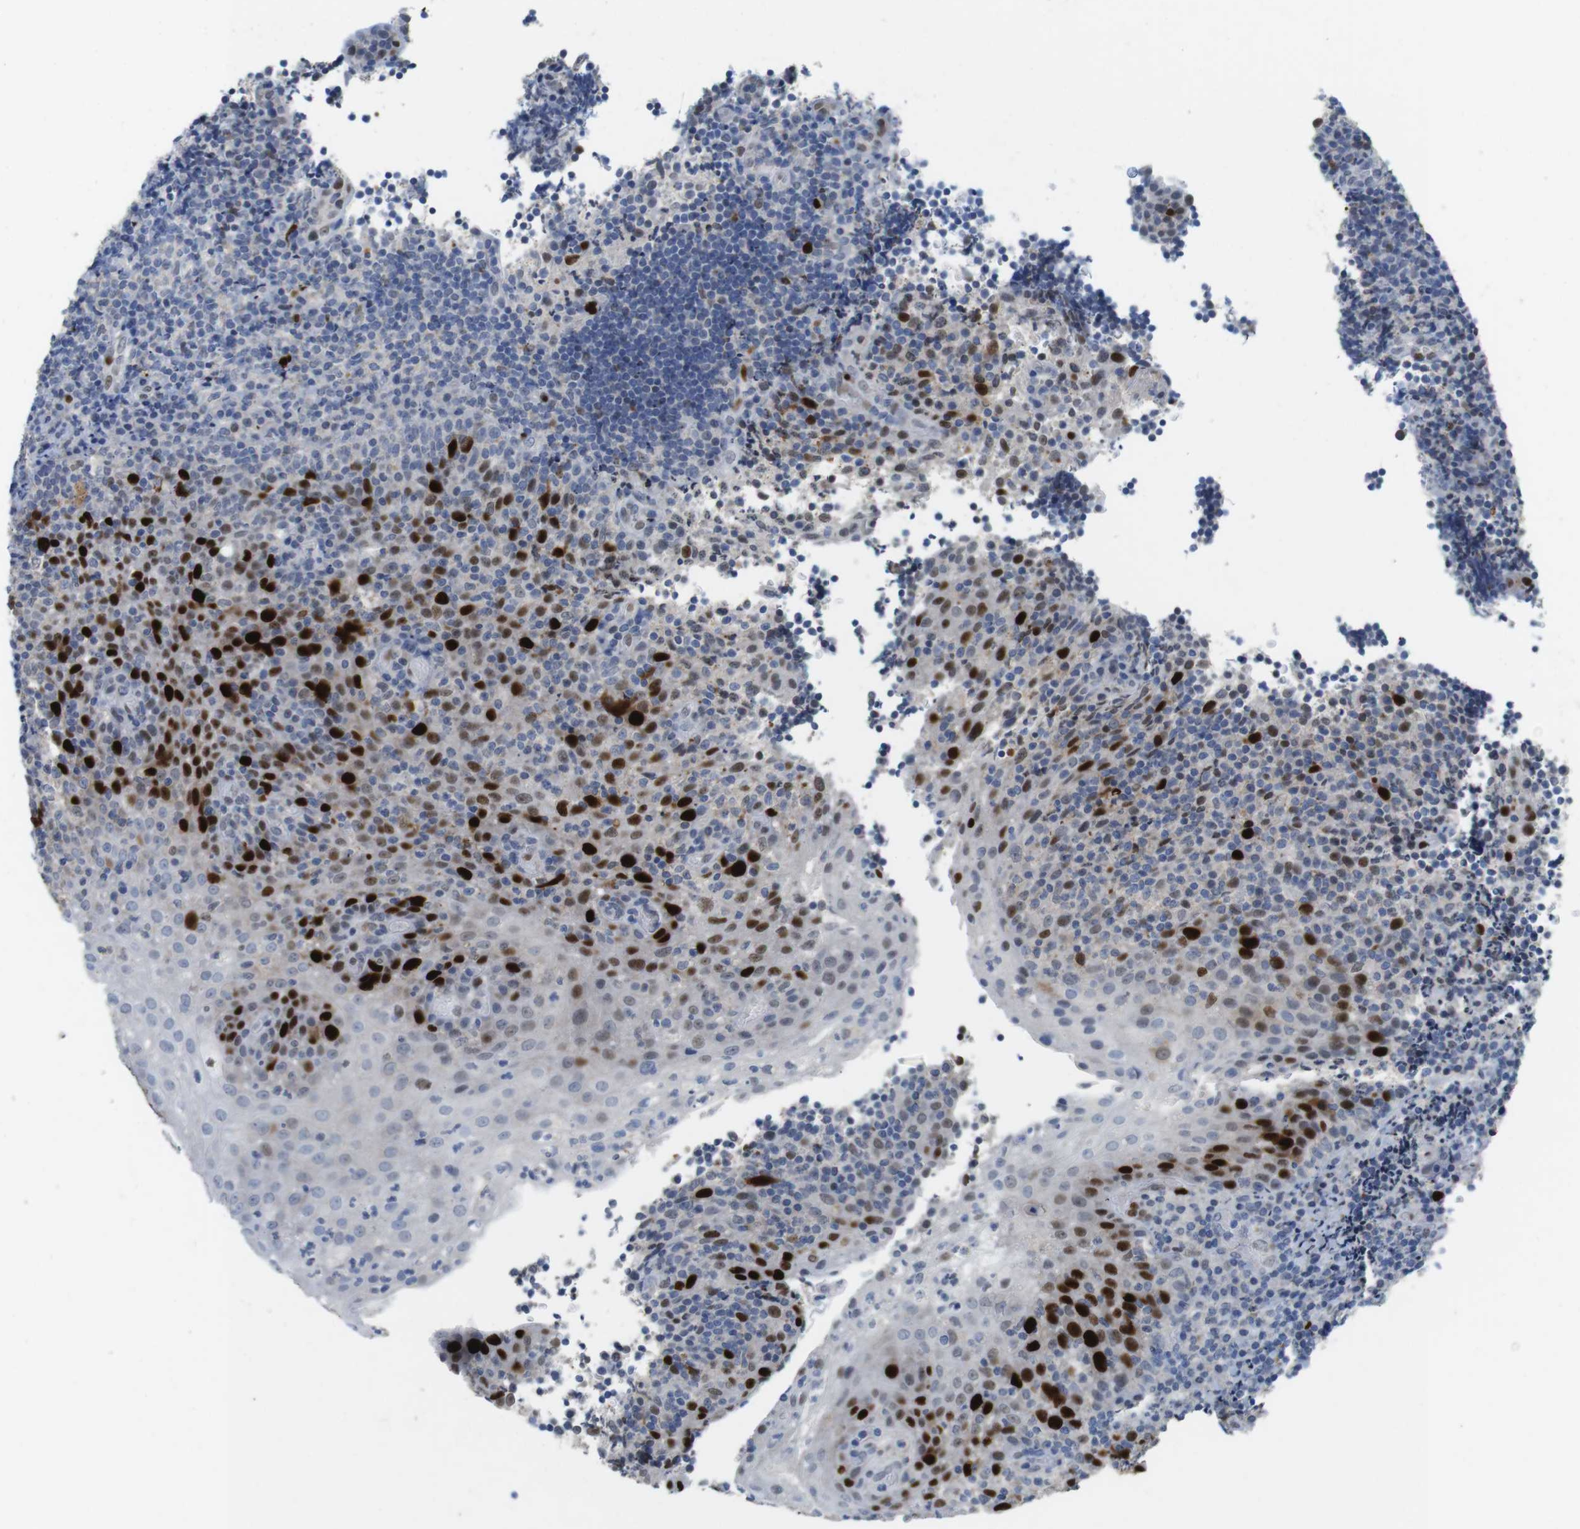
{"staining": {"intensity": "strong", "quantity": "<25%", "location": "nuclear"}, "tissue": "lymphoma", "cell_type": "Tumor cells", "image_type": "cancer", "snomed": [{"axis": "morphology", "description": "Malignant lymphoma, non-Hodgkin's type, High grade"}, {"axis": "topography", "description": "Tonsil"}], "caption": "Malignant lymphoma, non-Hodgkin's type (high-grade) was stained to show a protein in brown. There is medium levels of strong nuclear positivity in about <25% of tumor cells.", "gene": "KPNA2", "patient": {"sex": "female", "age": 36}}